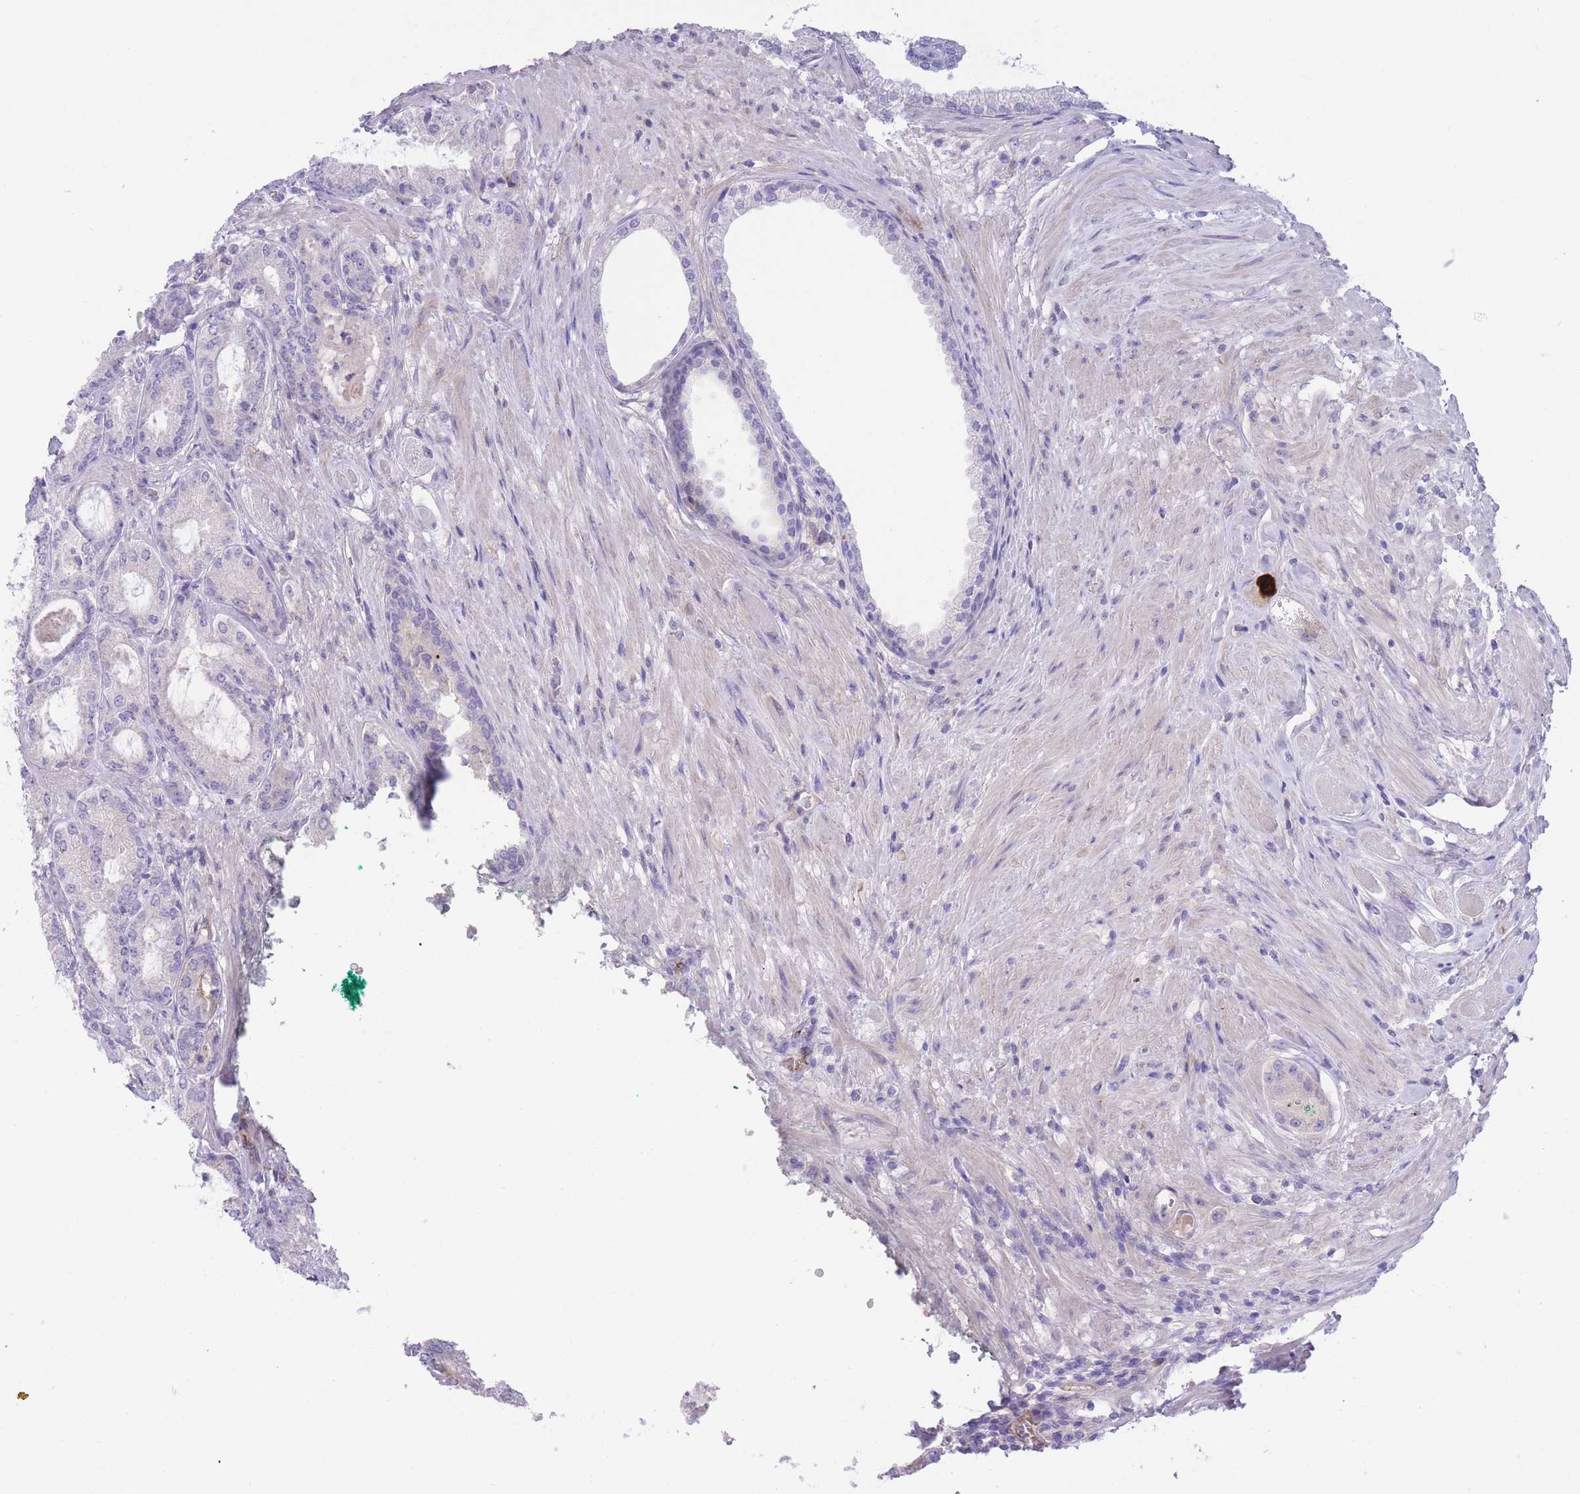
{"staining": {"intensity": "negative", "quantity": "none", "location": "none"}, "tissue": "prostate cancer", "cell_type": "Tumor cells", "image_type": "cancer", "snomed": [{"axis": "morphology", "description": "Adenocarcinoma, High grade"}, {"axis": "topography", "description": "Prostate"}], "caption": "IHC micrograph of prostate cancer (high-grade adenocarcinoma) stained for a protein (brown), which exhibits no staining in tumor cells. The staining was performed using DAB to visualize the protein expression in brown, while the nuclei were stained in blue with hematoxylin (Magnification: 20x).", "gene": "DET1", "patient": {"sex": "male", "age": 71}}